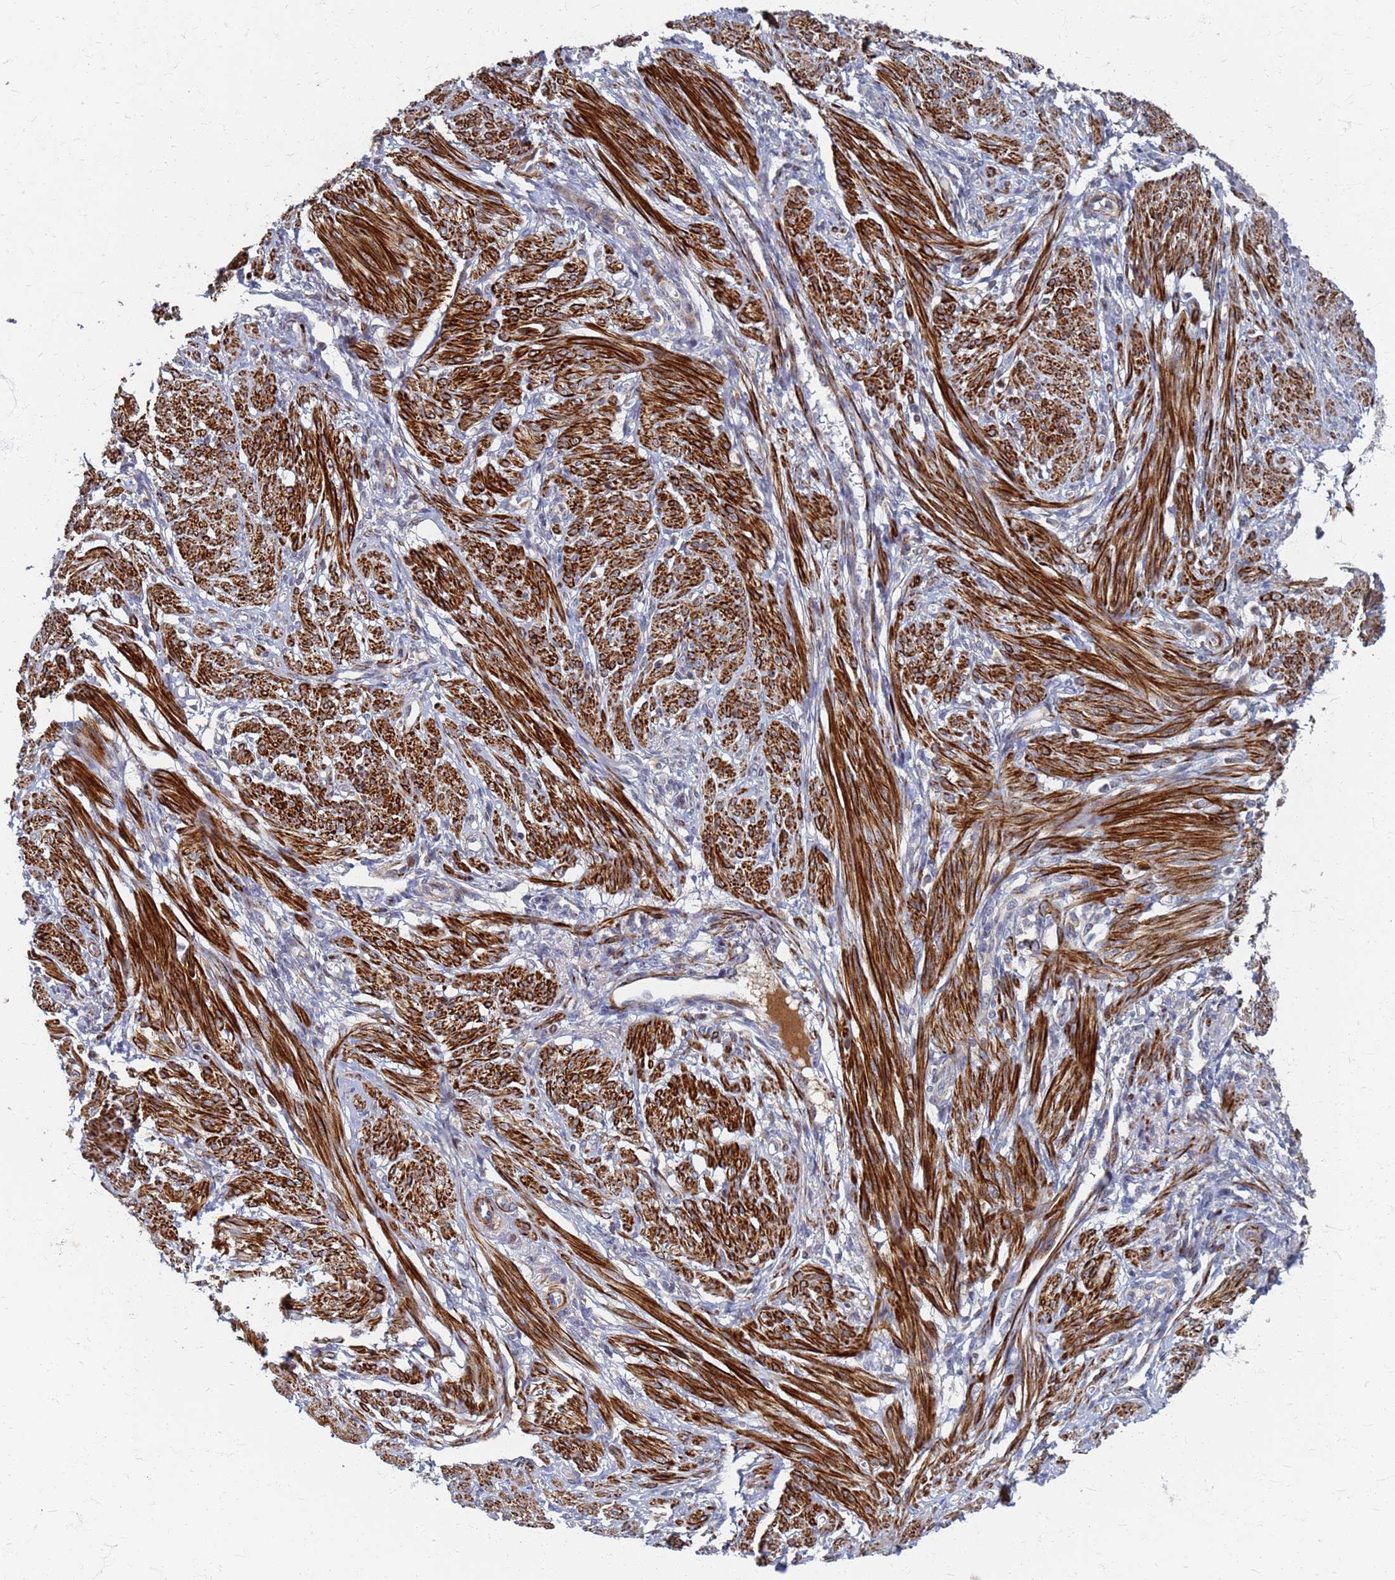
{"staining": {"intensity": "strong", "quantity": ">75%", "location": "cytoplasmic/membranous"}, "tissue": "smooth muscle", "cell_type": "Smooth muscle cells", "image_type": "normal", "snomed": [{"axis": "morphology", "description": "Normal tissue, NOS"}, {"axis": "topography", "description": "Smooth muscle"}], "caption": "This is a photomicrograph of IHC staining of unremarkable smooth muscle, which shows strong positivity in the cytoplasmic/membranous of smooth muscle cells.", "gene": "ATPAF1", "patient": {"sex": "female", "age": 39}}